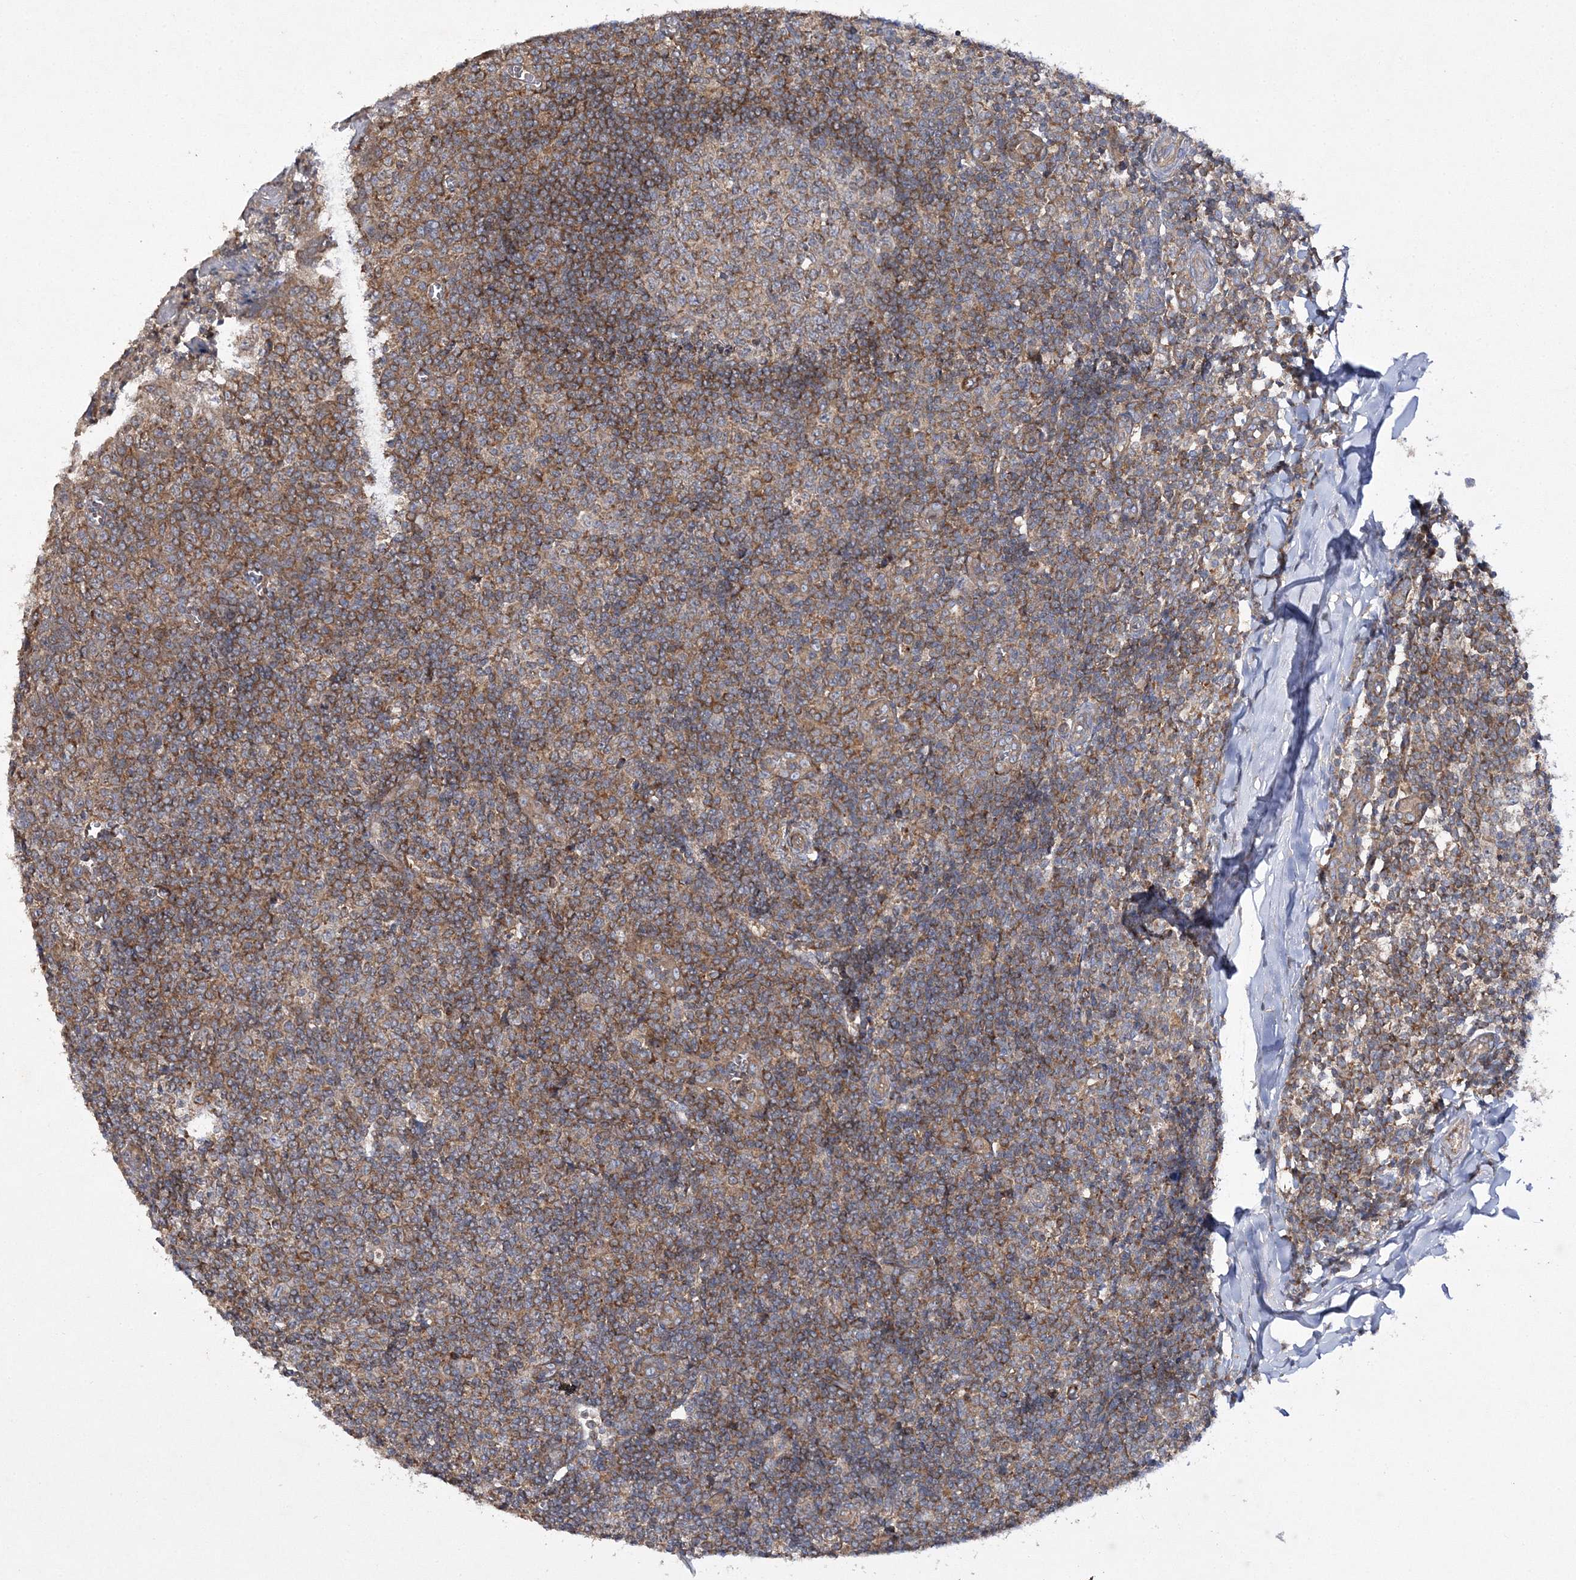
{"staining": {"intensity": "moderate", "quantity": ">75%", "location": "cytoplasmic/membranous"}, "tissue": "tonsil", "cell_type": "Germinal center cells", "image_type": "normal", "snomed": [{"axis": "morphology", "description": "Normal tissue, NOS"}, {"axis": "topography", "description": "Tonsil"}], "caption": "This histopathology image exhibits unremarkable tonsil stained with IHC to label a protein in brown. The cytoplasmic/membranous of germinal center cells show moderate positivity for the protein. Nuclei are counter-stained blue.", "gene": "DNAJC13", "patient": {"sex": "female", "age": 19}}